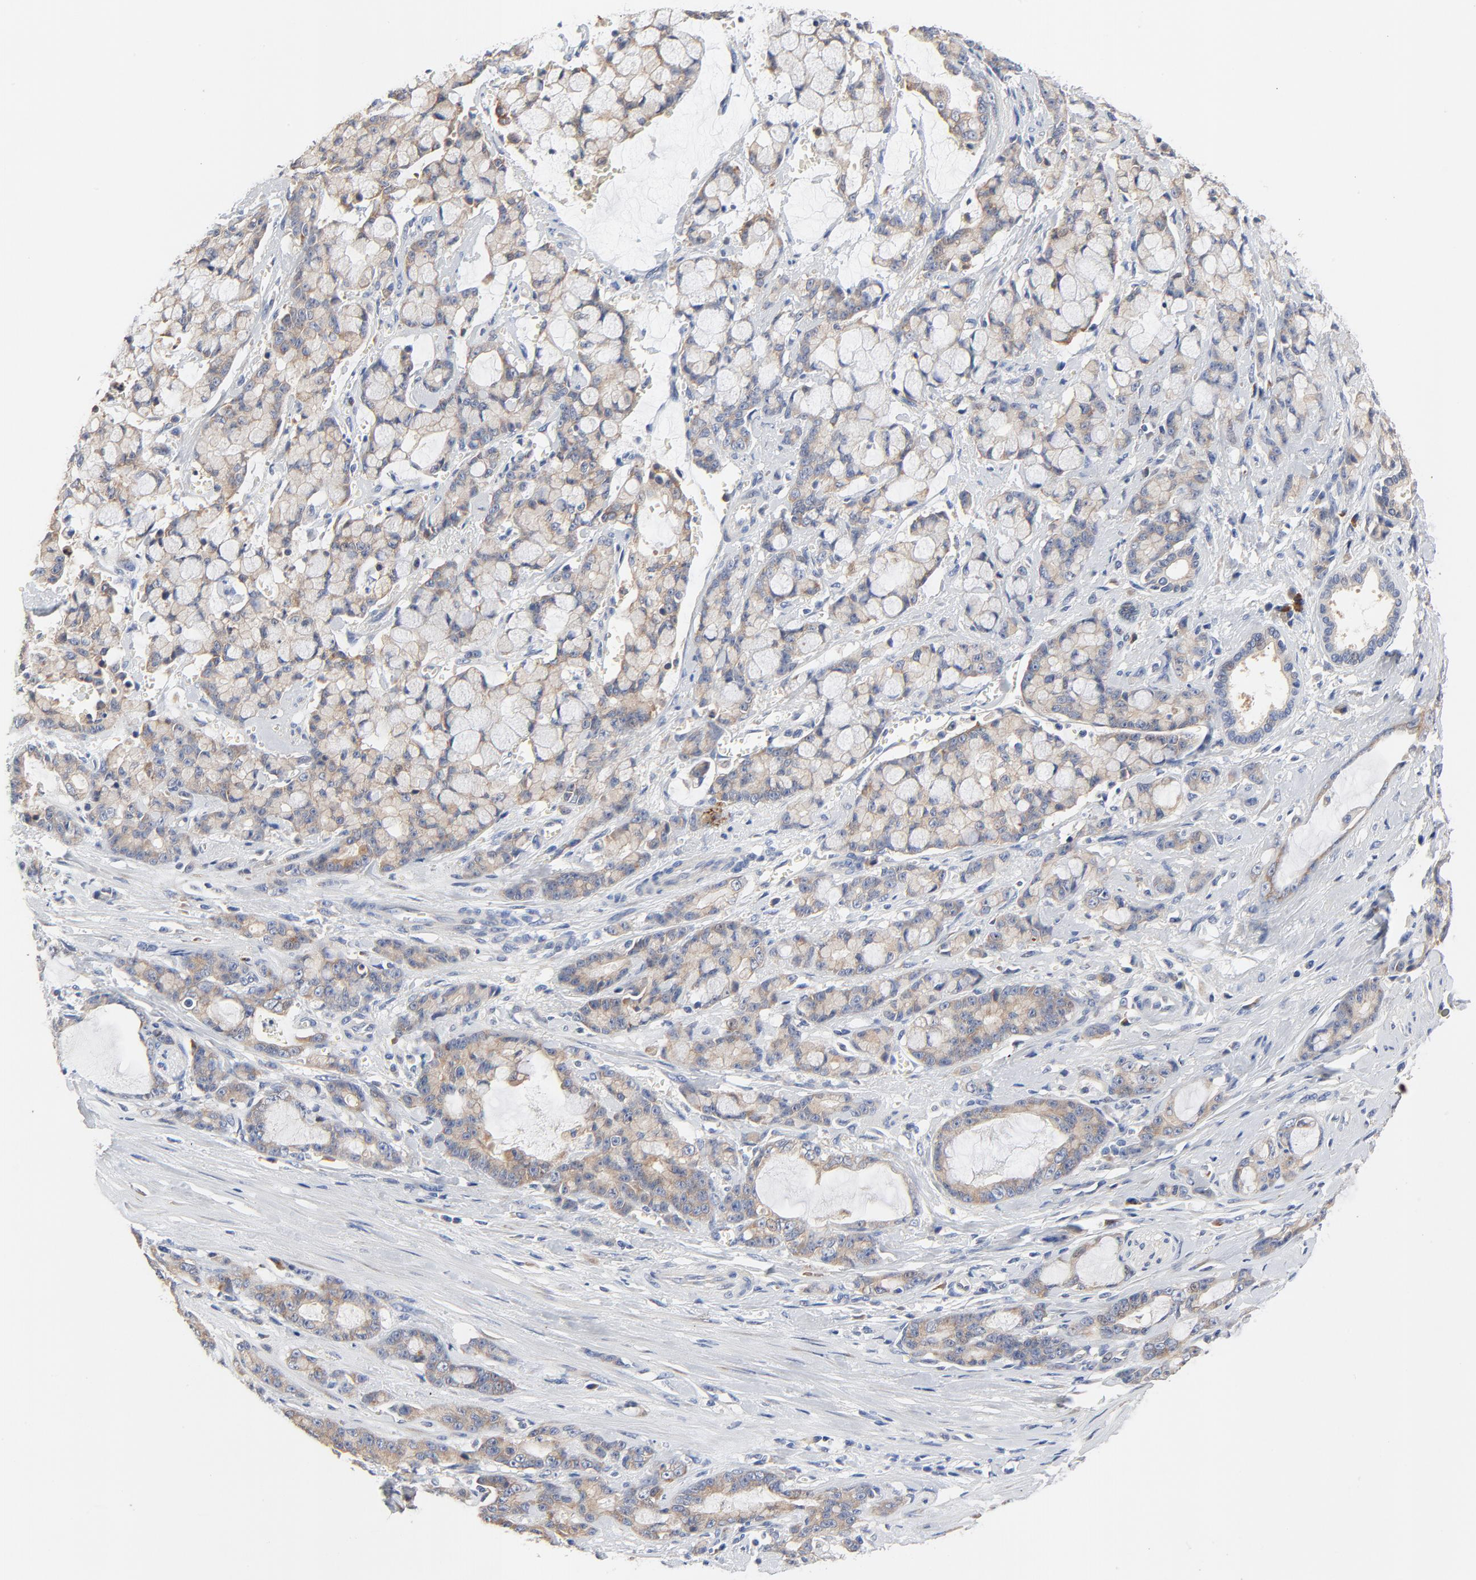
{"staining": {"intensity": "weak", "quantity": ">75%", "location": "cytoplasmic/membranous"}, "tissue": "pancreatic cancer", "cell_type": "Tumor cells", "image_type": "cancer", "snomed": [{"axis": "morphology", "description": "Adenocarcinoma, NOS"}, {"axis": "topography", "description": "Pancreas"}], "caption": "Protein analysis of pancreatic cancer (adenocarcinoma) tissue shows weak cytoplasmic/membranous staining in about >75% of tumor cells. The protein of interest is stained brown, and the nuclei are stained in blue (DAB IHC with brightfield microscopy, high magnification).", "gene": "VAV2", "patient": {"sex": "female", "age": 73}}